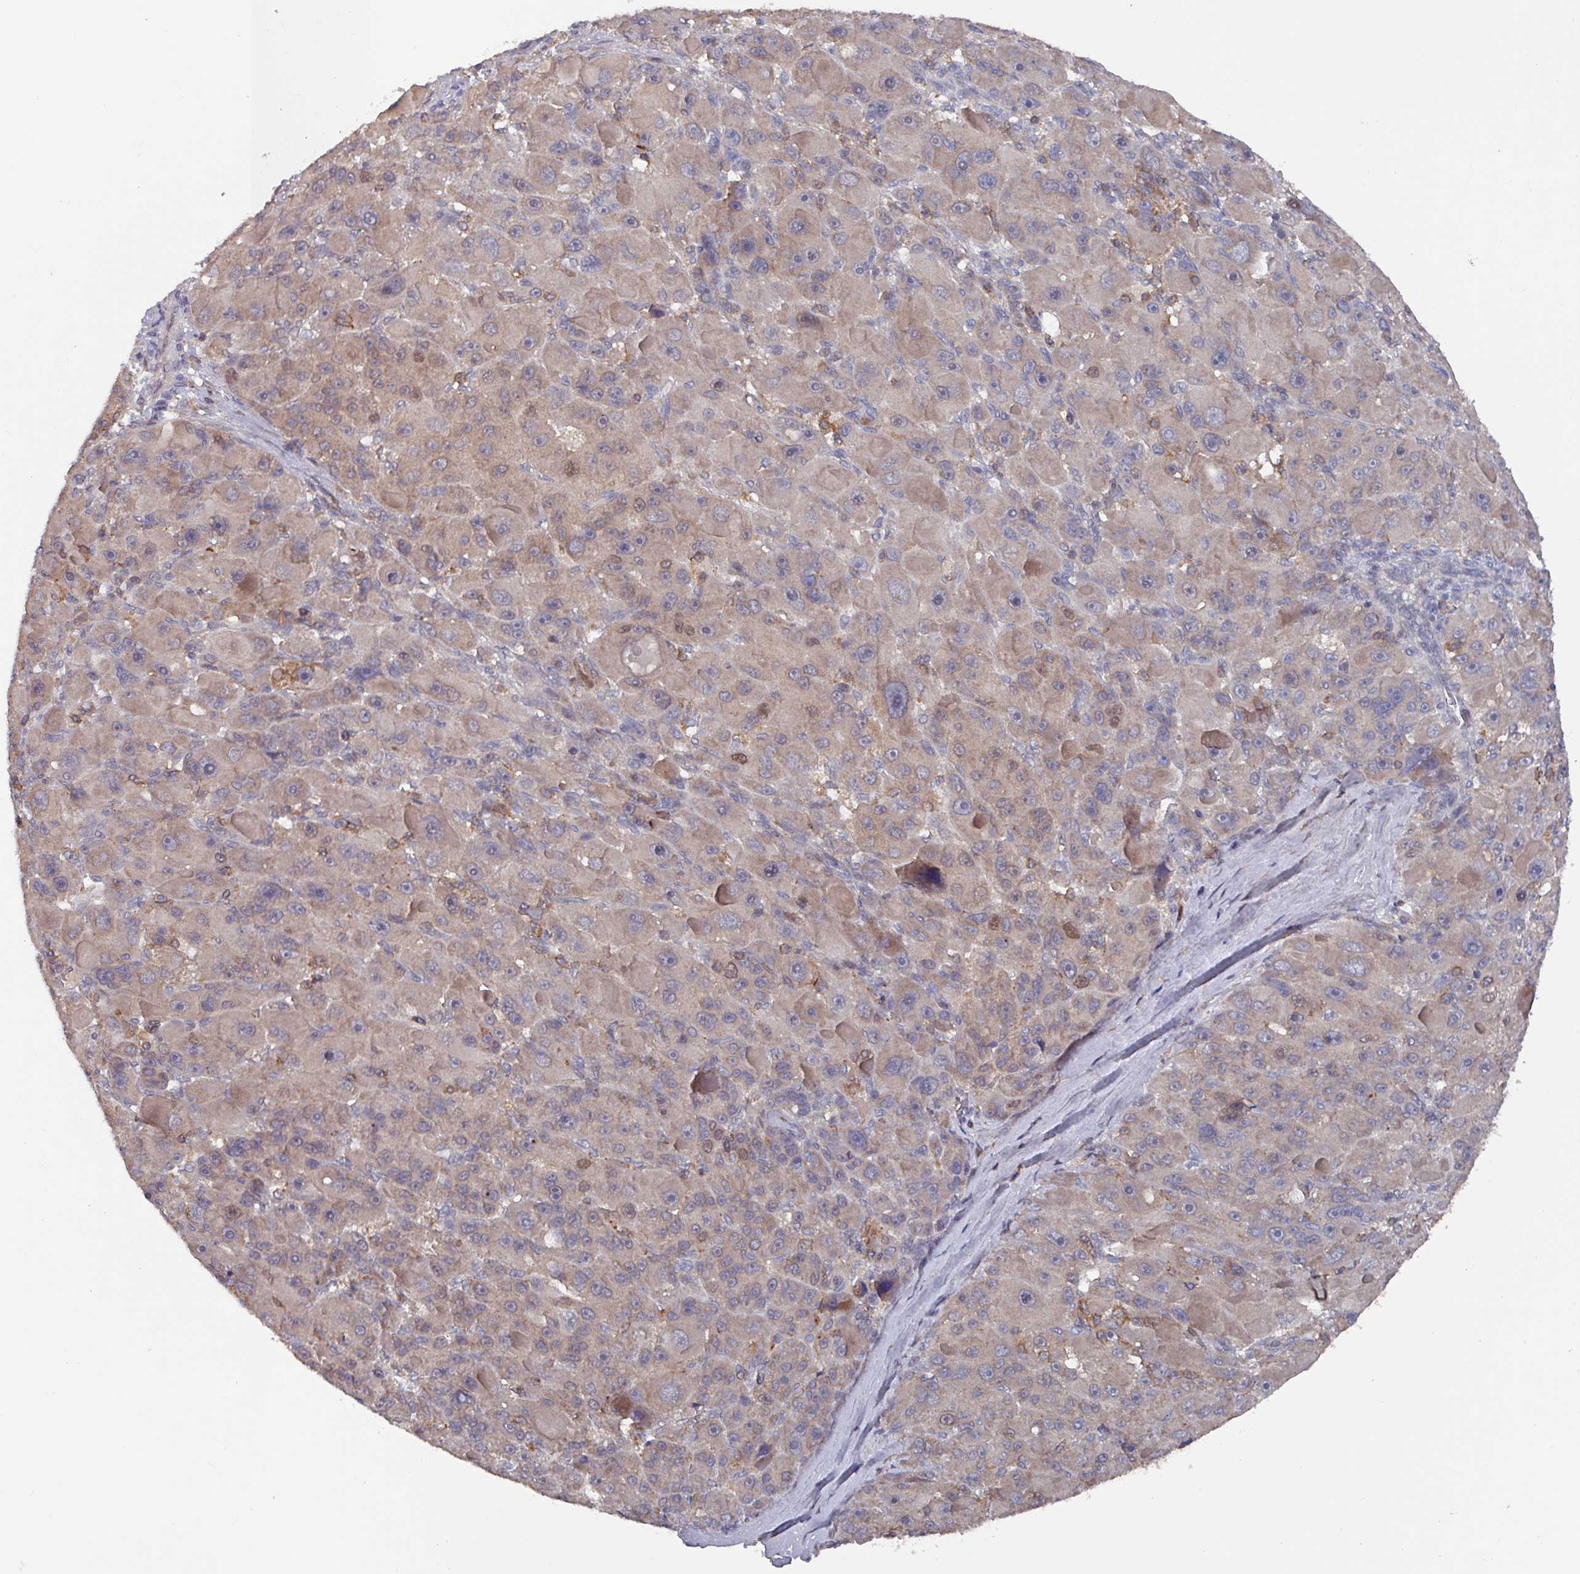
{"staining": {"intensity": "weak", "quantity": "25%-75%", "location": "cytoplasmic/membranous"}, "tissue": "liver cancer", "cell_type": "Tumor cells", "image_type": "cancer", "snomed": [{"axis": "morphology", "description": "Carcinoma, Hepatocellular, NOS"}, {"axis": "topography", "description": "Liver"}], "caption": "Brown immunohistochemical staining in human liver hepatocellular carcinoma exhibits weak cytoplasmic/membranous staining in approximately 25%-75% of tumor cells.", "gene": "PRRX1", "patient": {"sex": "male", "age": 76}}